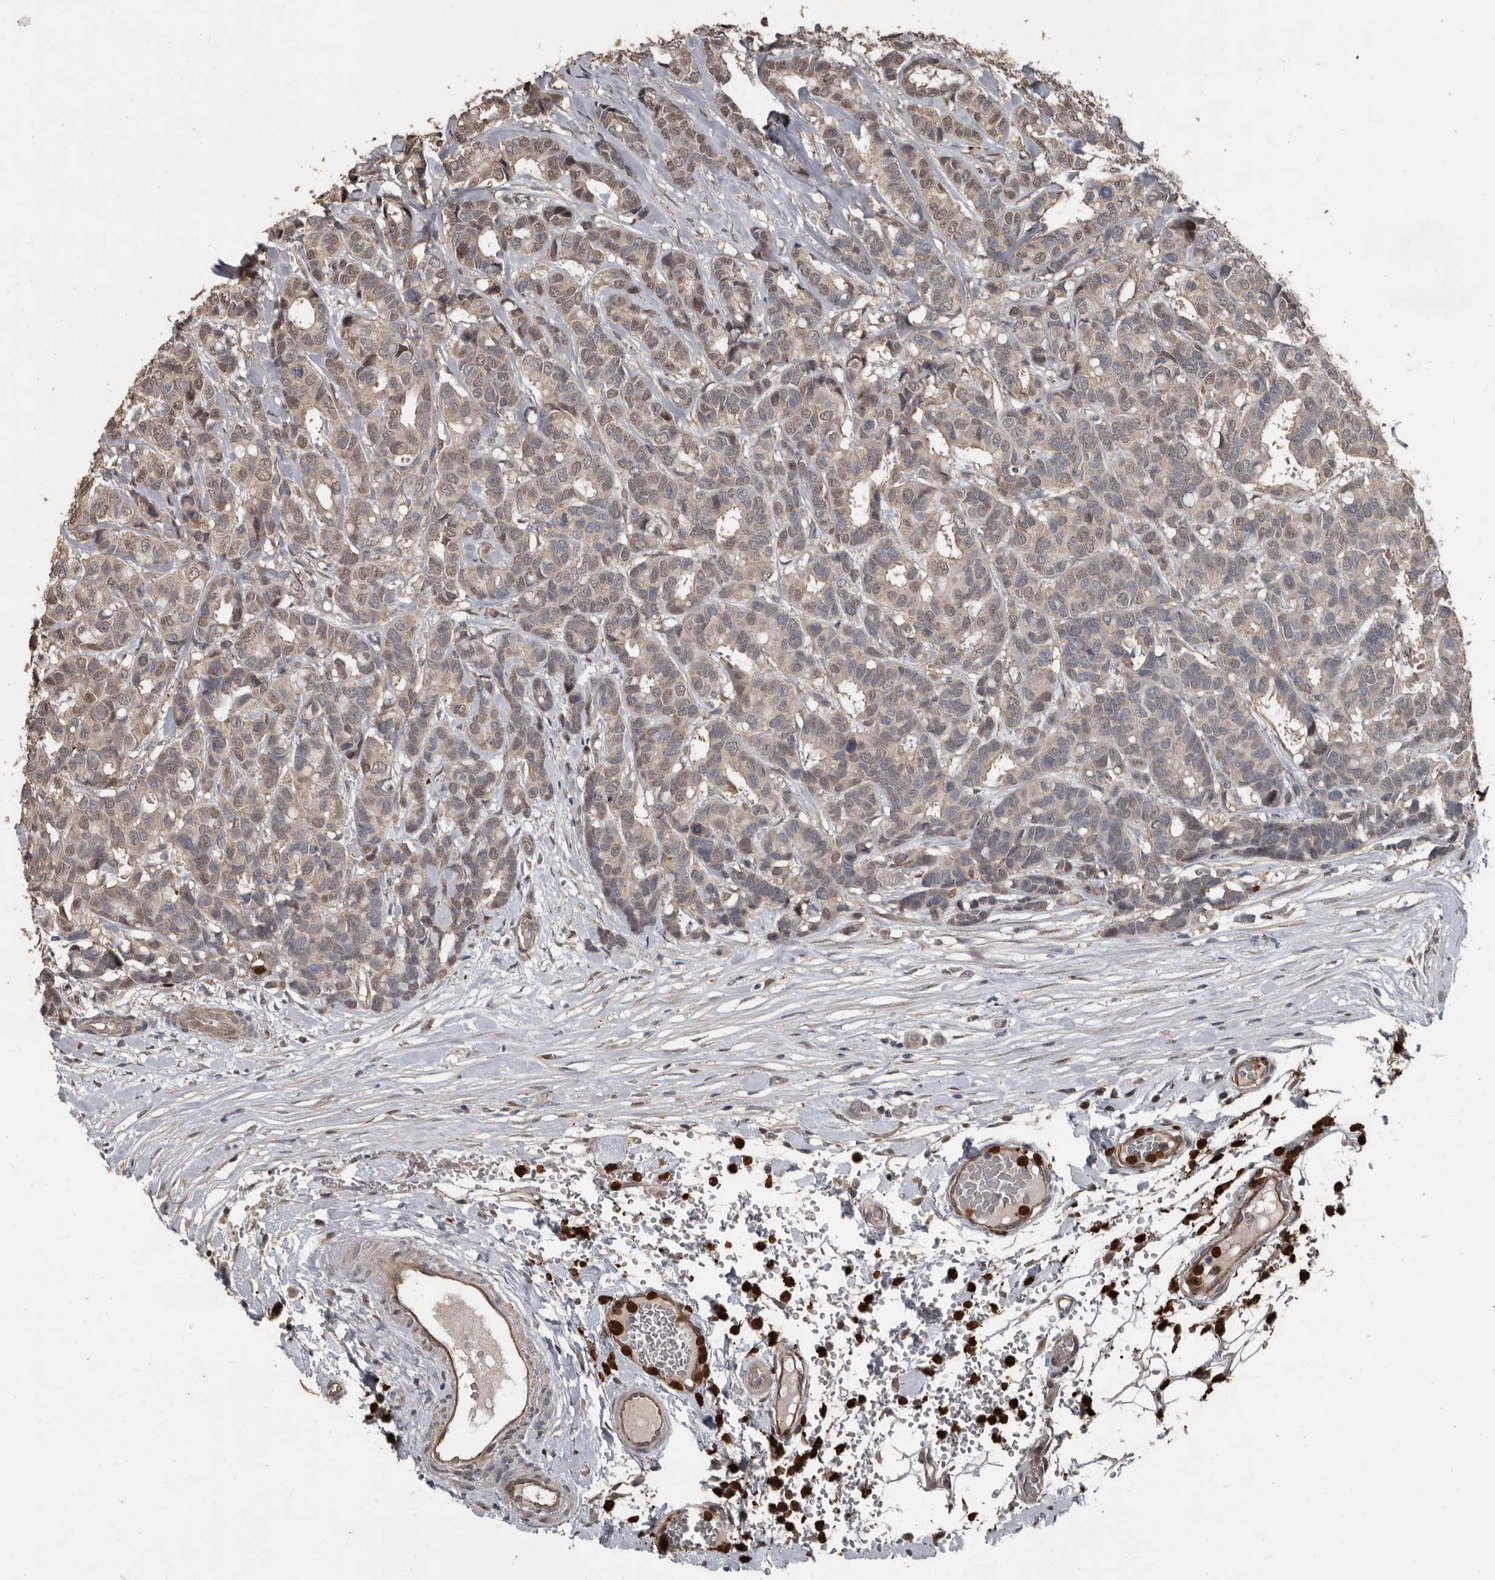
{"staining": {"intensity": "weak", "quantity": "25%-75%", "location": "cytoplasmic/membranous,nuclear"}, "tissue": "breast cancer", "cell_type": "Tumor cells", "image_type": "cancer", "snomed": [{"axis": "morphology", "description": "Duct carcinoma"}, {"axis": "topography", "description": "Breast"}], "caption": "Immunohistochemistry photomicrograph of intraductal carcinoma (breast) stained for a protein (brown), which reveals low levels of weak cytoplasmic/membranous and nuclear staining in approximately 25%-75% of tumor cells.", "gene": "FSBP", "patient": {"sex": "female", "age": 87}}